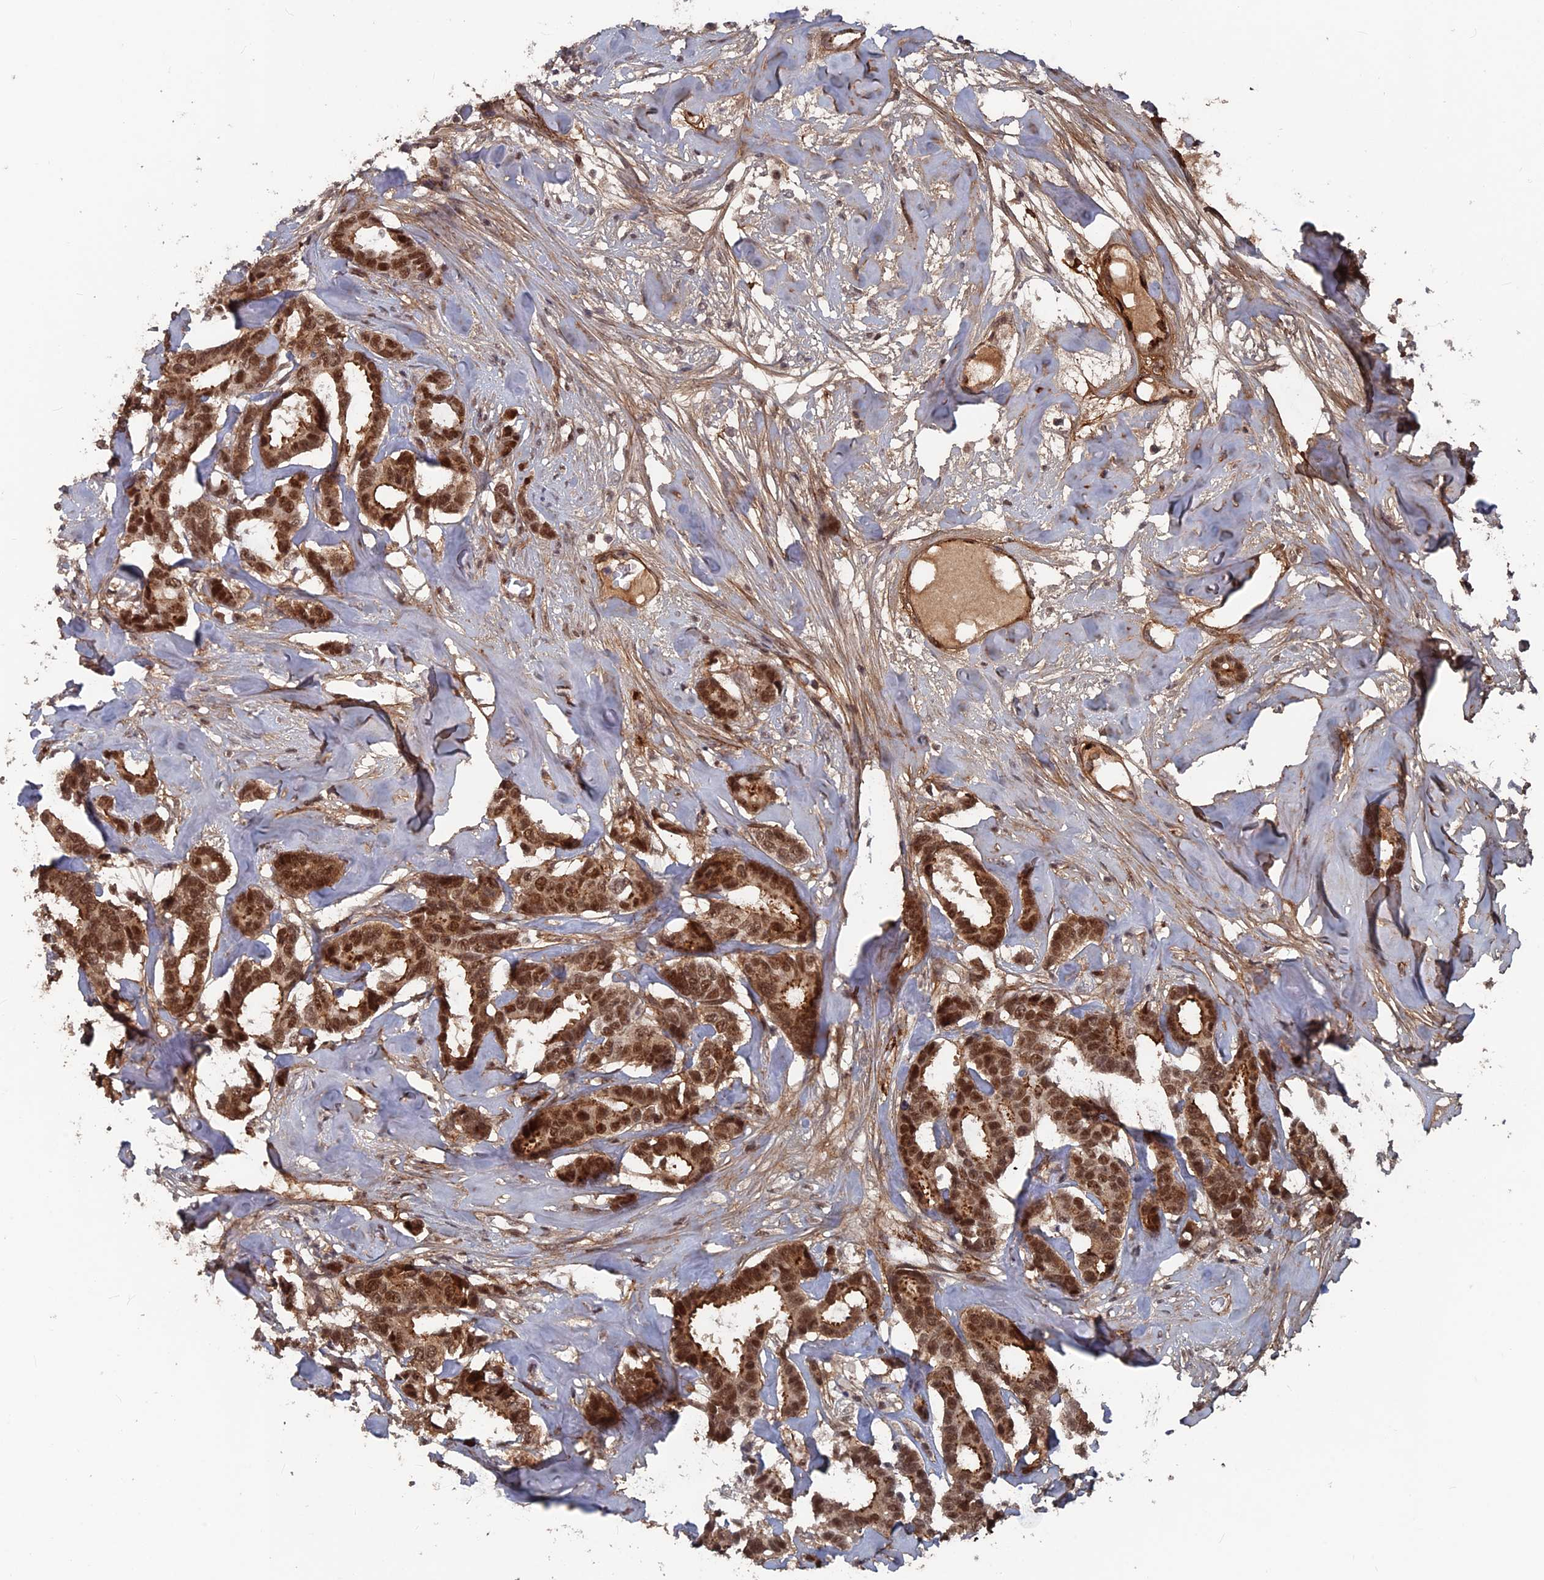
{"staining": {"intensity": "strong", "quantity": ">75%", "location": "cytoplasmic/membranous,nuclear"}, "tissue": "breast cancer", "cell_type": "Tumor cells", "image_type": "cancer", "snomed": [{"axis": "morphology", "description": "Duct carcinoma"}, {"axis": "topography", "description": "Breast"}], "caption": "Immunohistochemistry of breast cancer (infiltrating ductal carcinoma) reveals high levels of strong cytoplasmic/membranous and nuclear expression in approximately >75% of tumor cells. (IHC, brightfield microscopy, high magnification).", "gene": "SH3D21", "patient": {"sex": "female", "age": 87}}